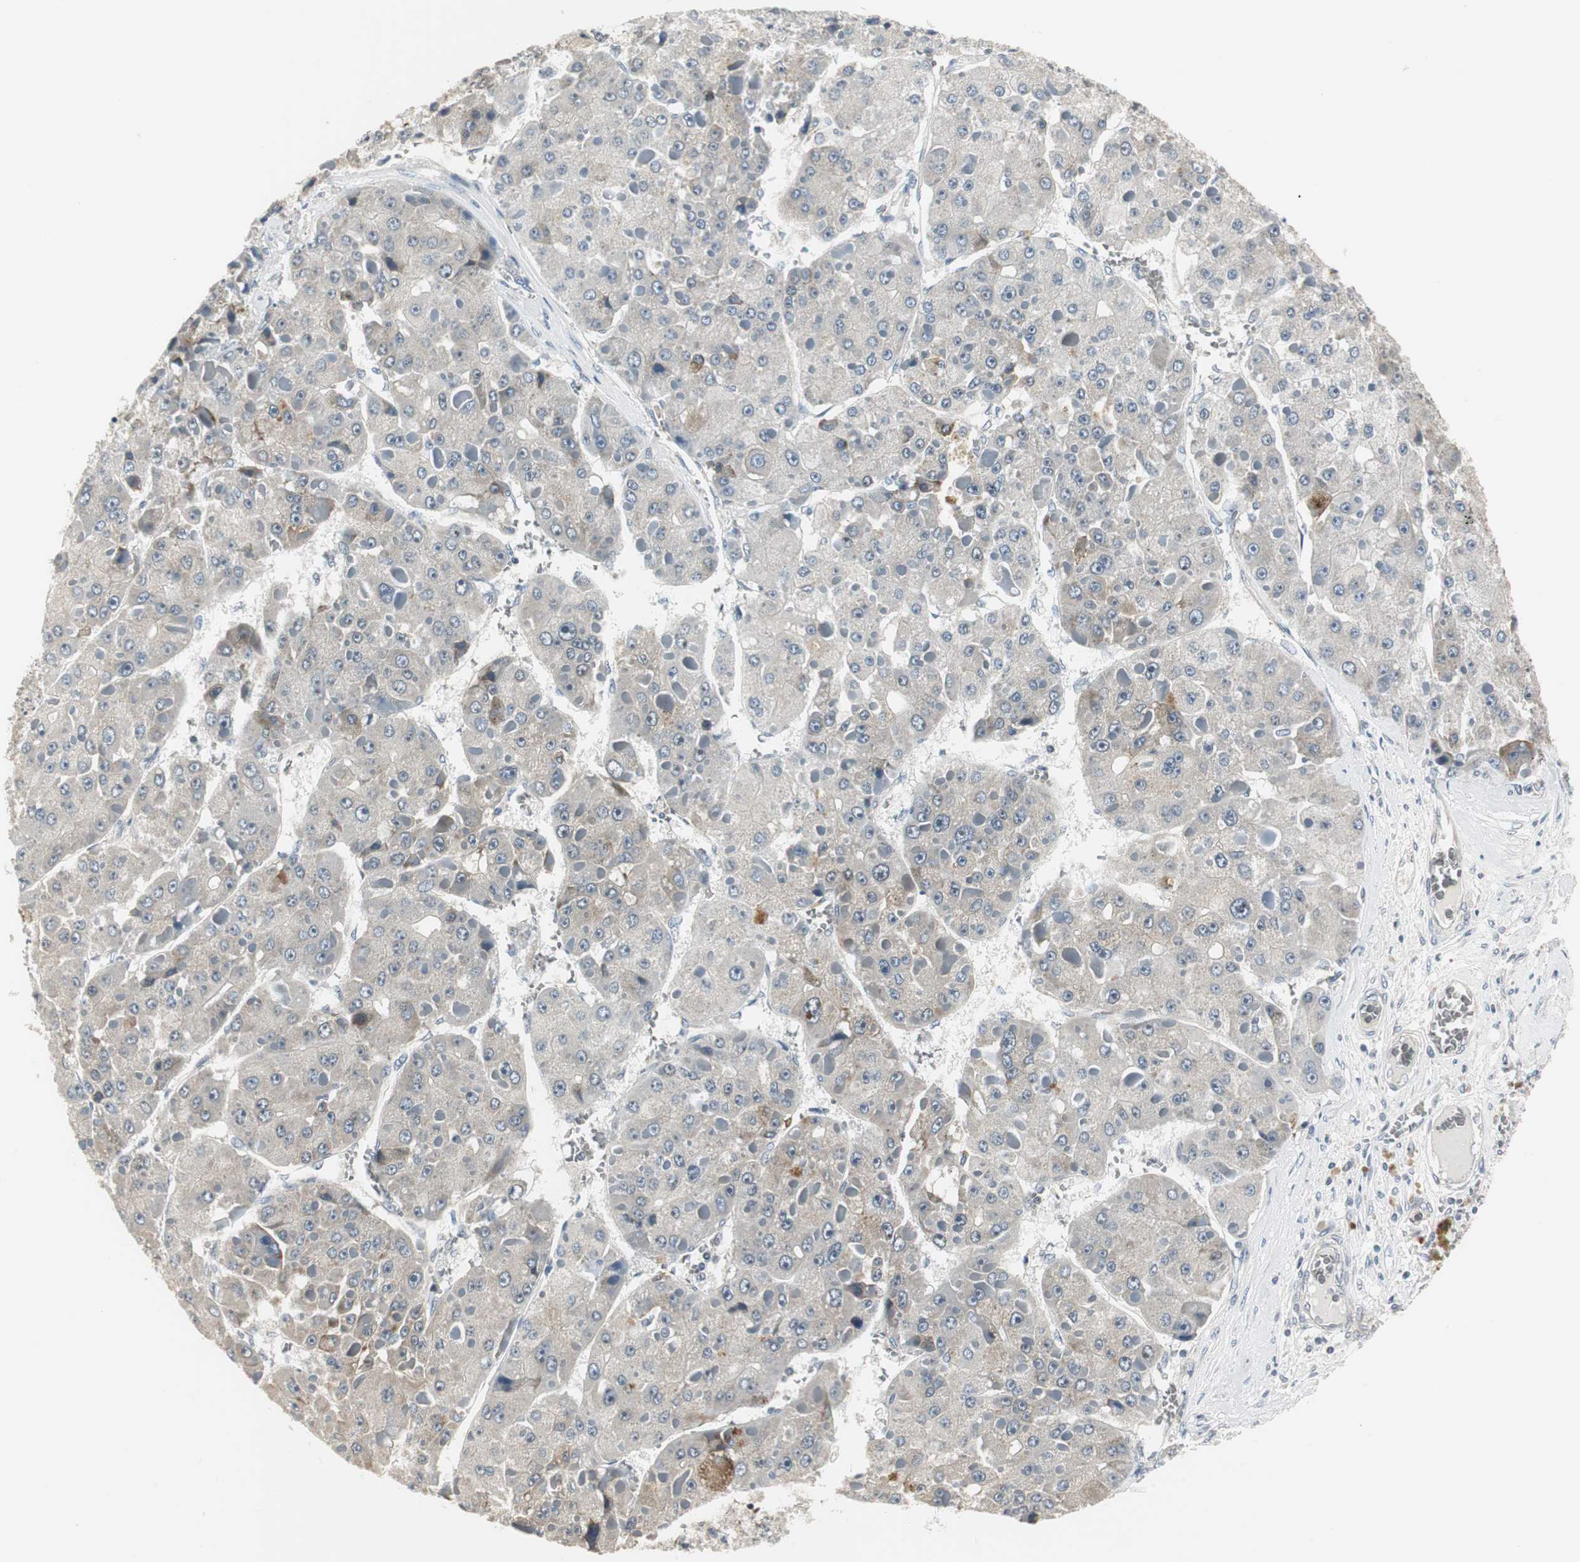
{"staining": {"intensity": "weak", "quantity": "<25%", "location": "cytoplasmic/membranous"}, "tissue": "liver cancer", "cell_type": "Tumor cells", "image_type": "cancer", "snomed": [{"axis": "morphology", "description": "Carcinoma, Hepatocellular, NOS"}, {"axis": "topography", "description": "Liver"}], "caption": "High magnification brightfield microscopy of liver cancer (hepatocellular carcinoma) stained with DAB (brown) and counterstained with hematoxylin (blue): tumor cells show no significant positivity.", "gene": "CCT5", "patient": {"sex": "female", "age": 73}}